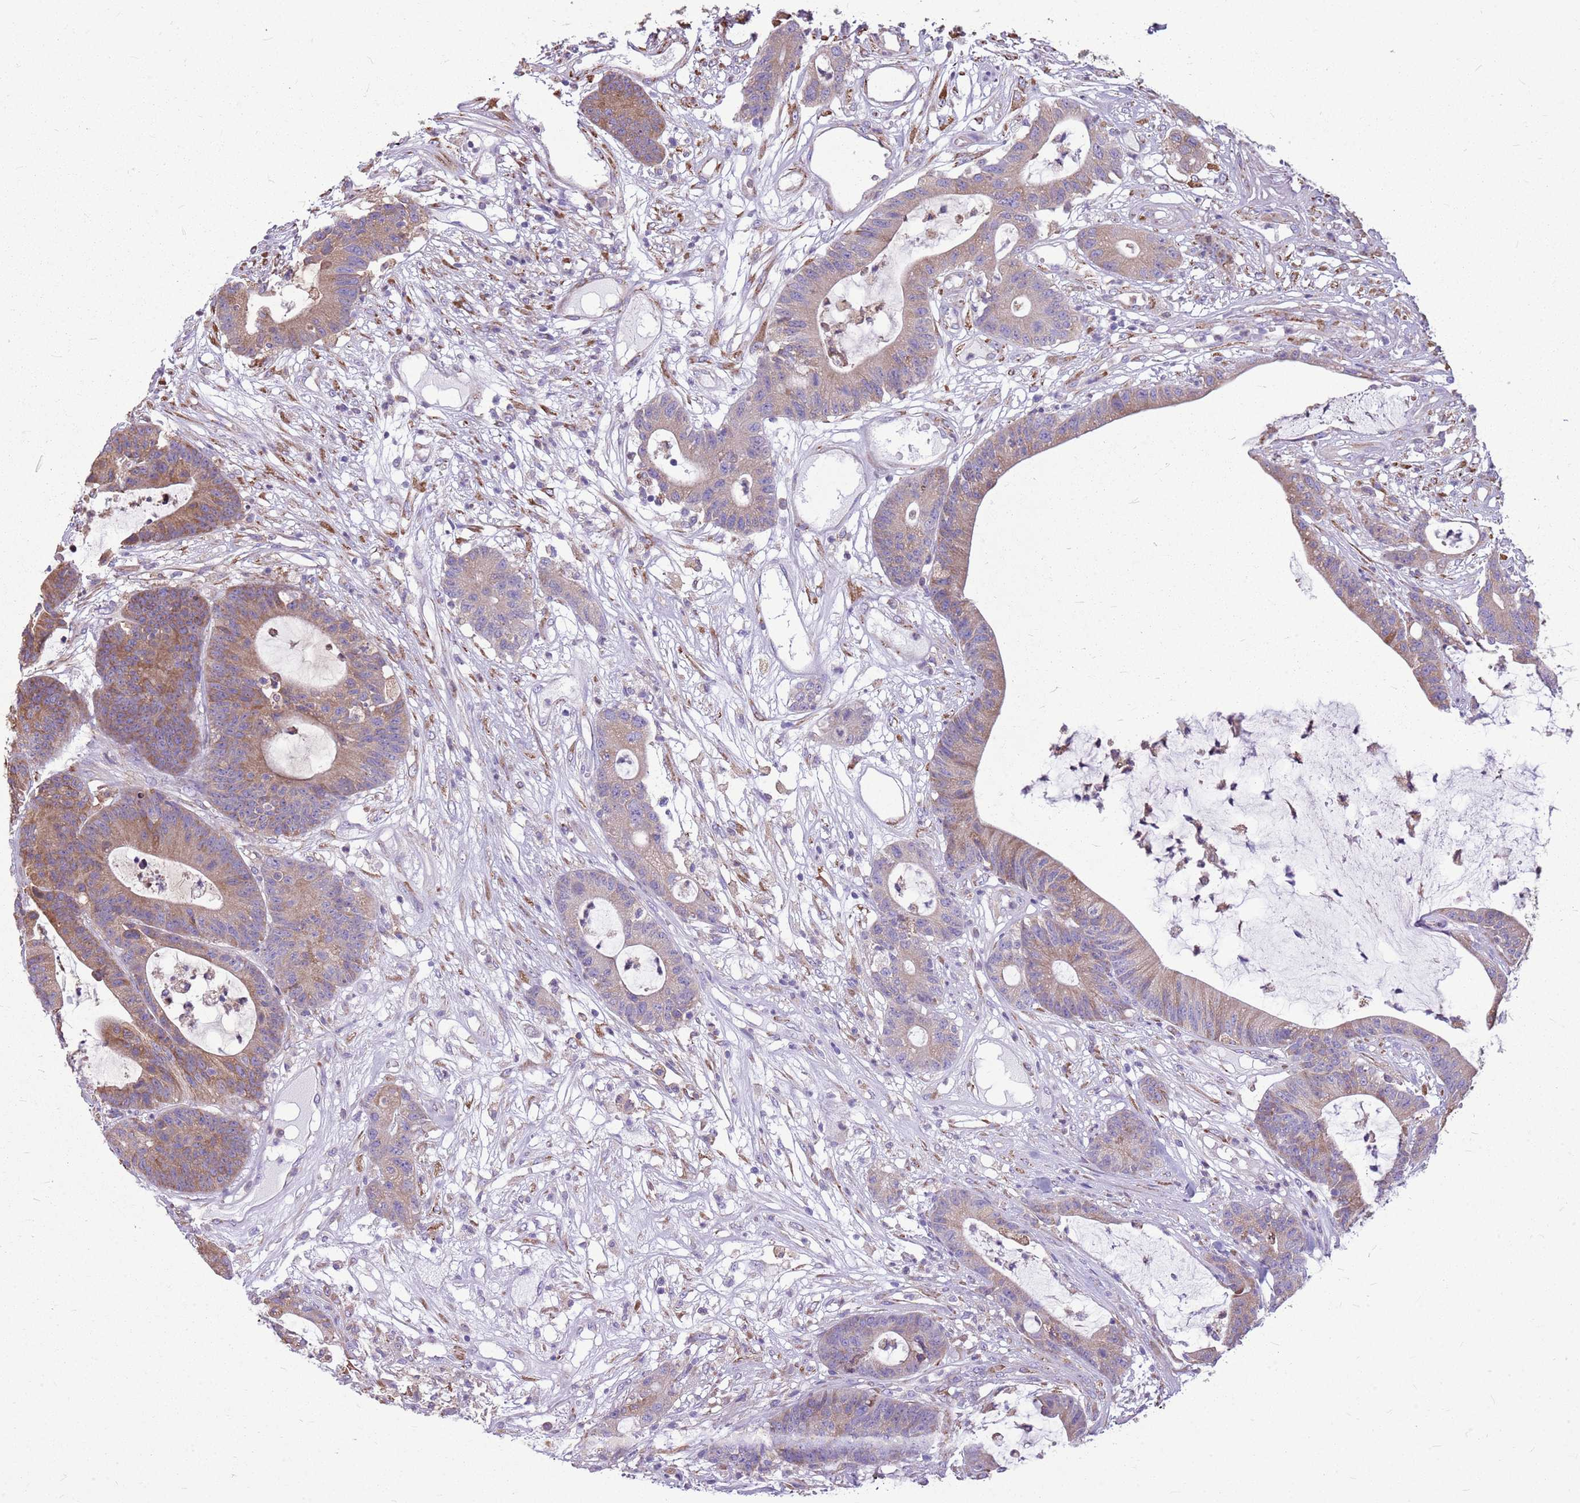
{"staining": {"intensity": "moderate", "quantity": "25%-75%", "location": "cytoplasmic/membranous"}, "tissue": "colorectal cancer", "cell_type": "Tumor cells", "image_type": "cancer", "snomed": [{"axis": "morphology", "description": "Adenocarcinoma, NOS"}, {"axis": "topography", "description": "Colon"}], "caption": "Colorectal cancer (adenocarcinoma) stained with immunohistochemistry displays moderate cytoplasmic/membranous staining in approximately 25%-75% of tumor cells.", "gene": "KCTD19", "patient": {"sex": "female", "age": 84}}